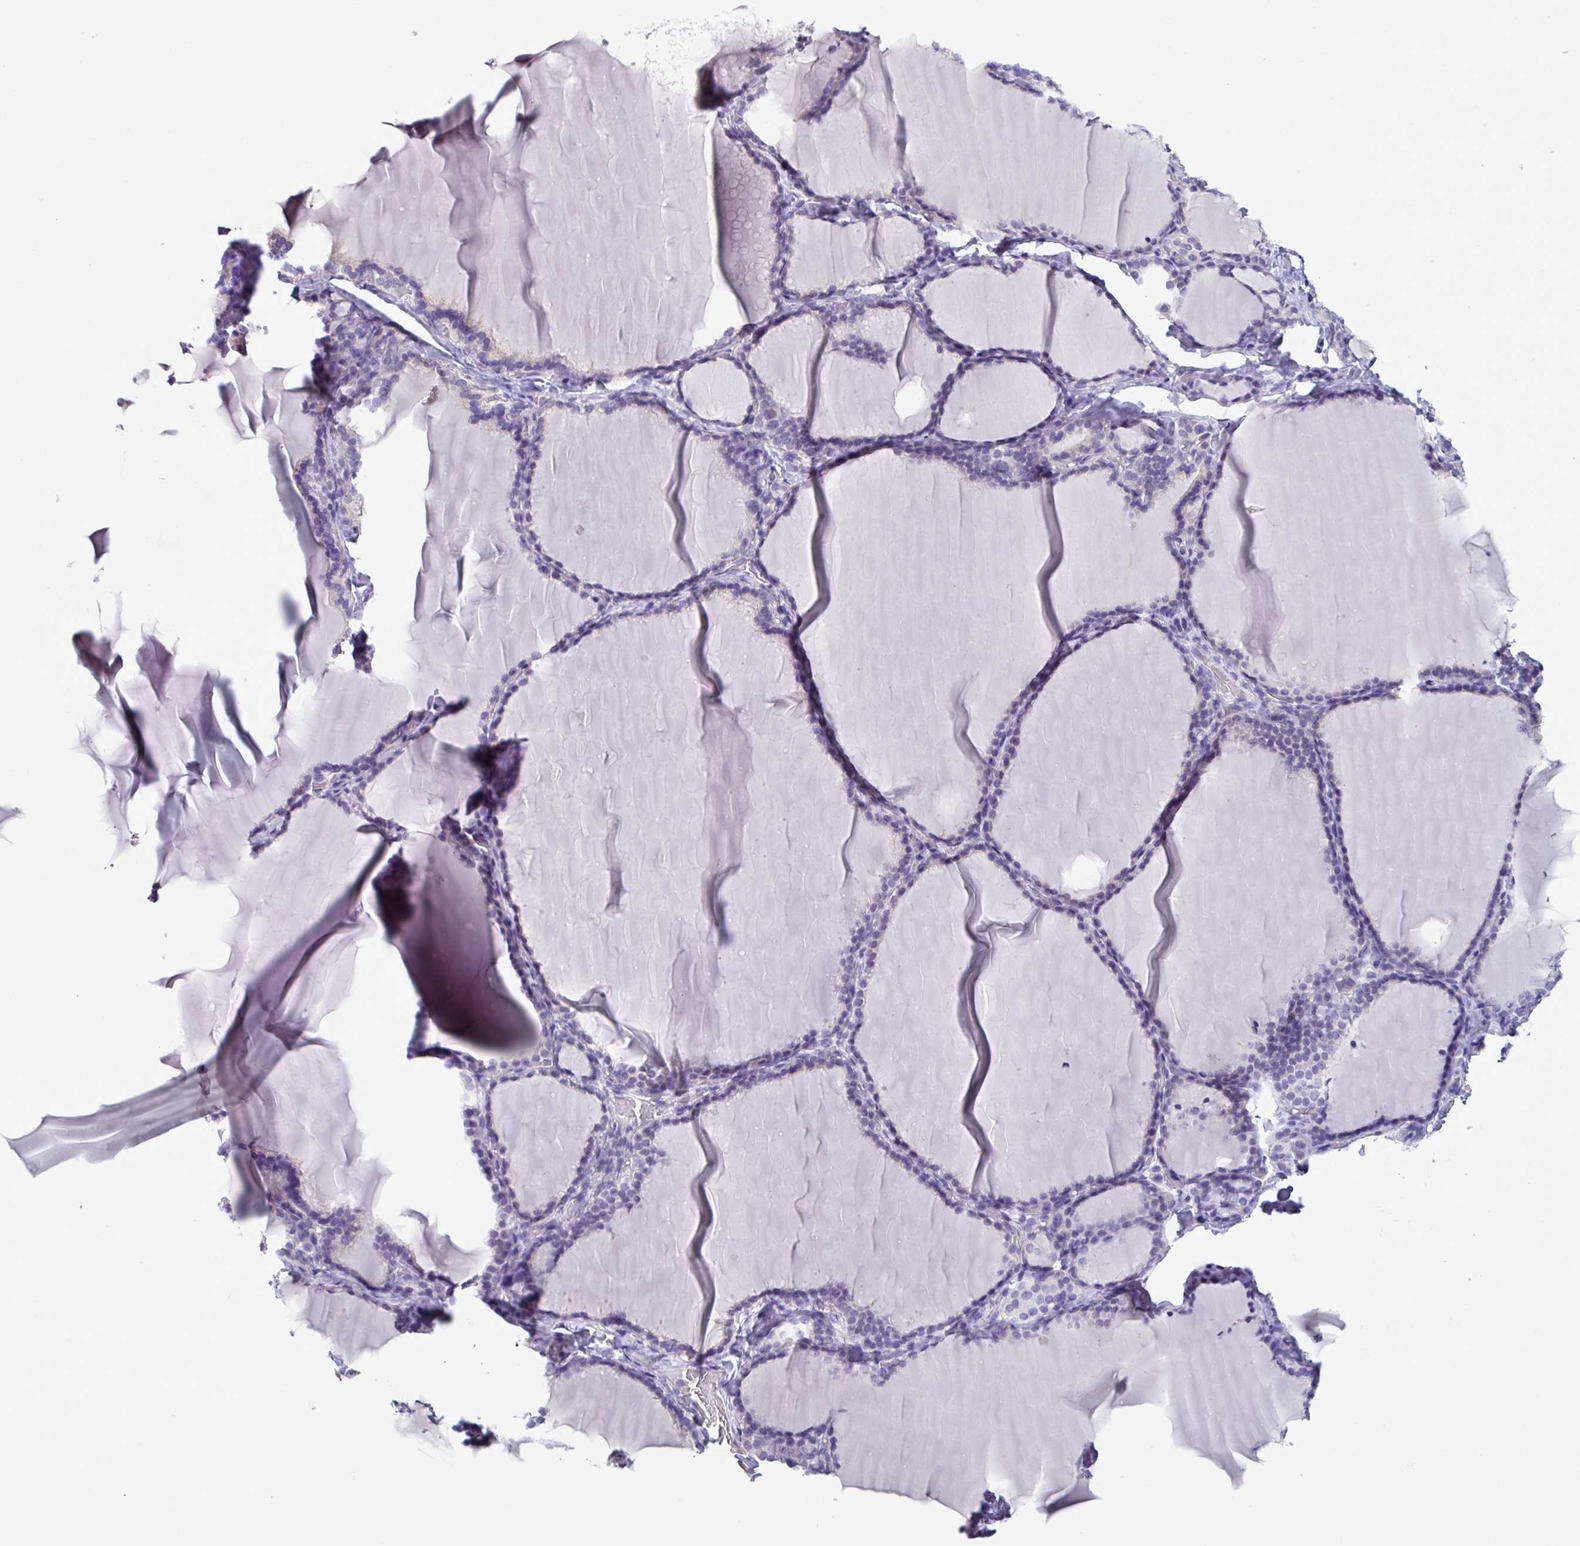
{"staining": {"intensity": "negative", "quantity": "none", "location": "none"}, "tissue": "thyroid gland", "cell_type": "Glandular cells", "image_type": "normal", "snomed": [{"axis": "morphology", "description": "Normal tissue, NOS"}, {"axis": "topography", "description": "Thyroid gland"}], "caption": "The micrograph demonstrates no significant staining in glandular cells of thyroid gland. (Immunohistochemistry (ihc), brightfield microscopy, high magnification).", "gene": "STIMATE", "patient": {"sex": "female", "age": 31}}